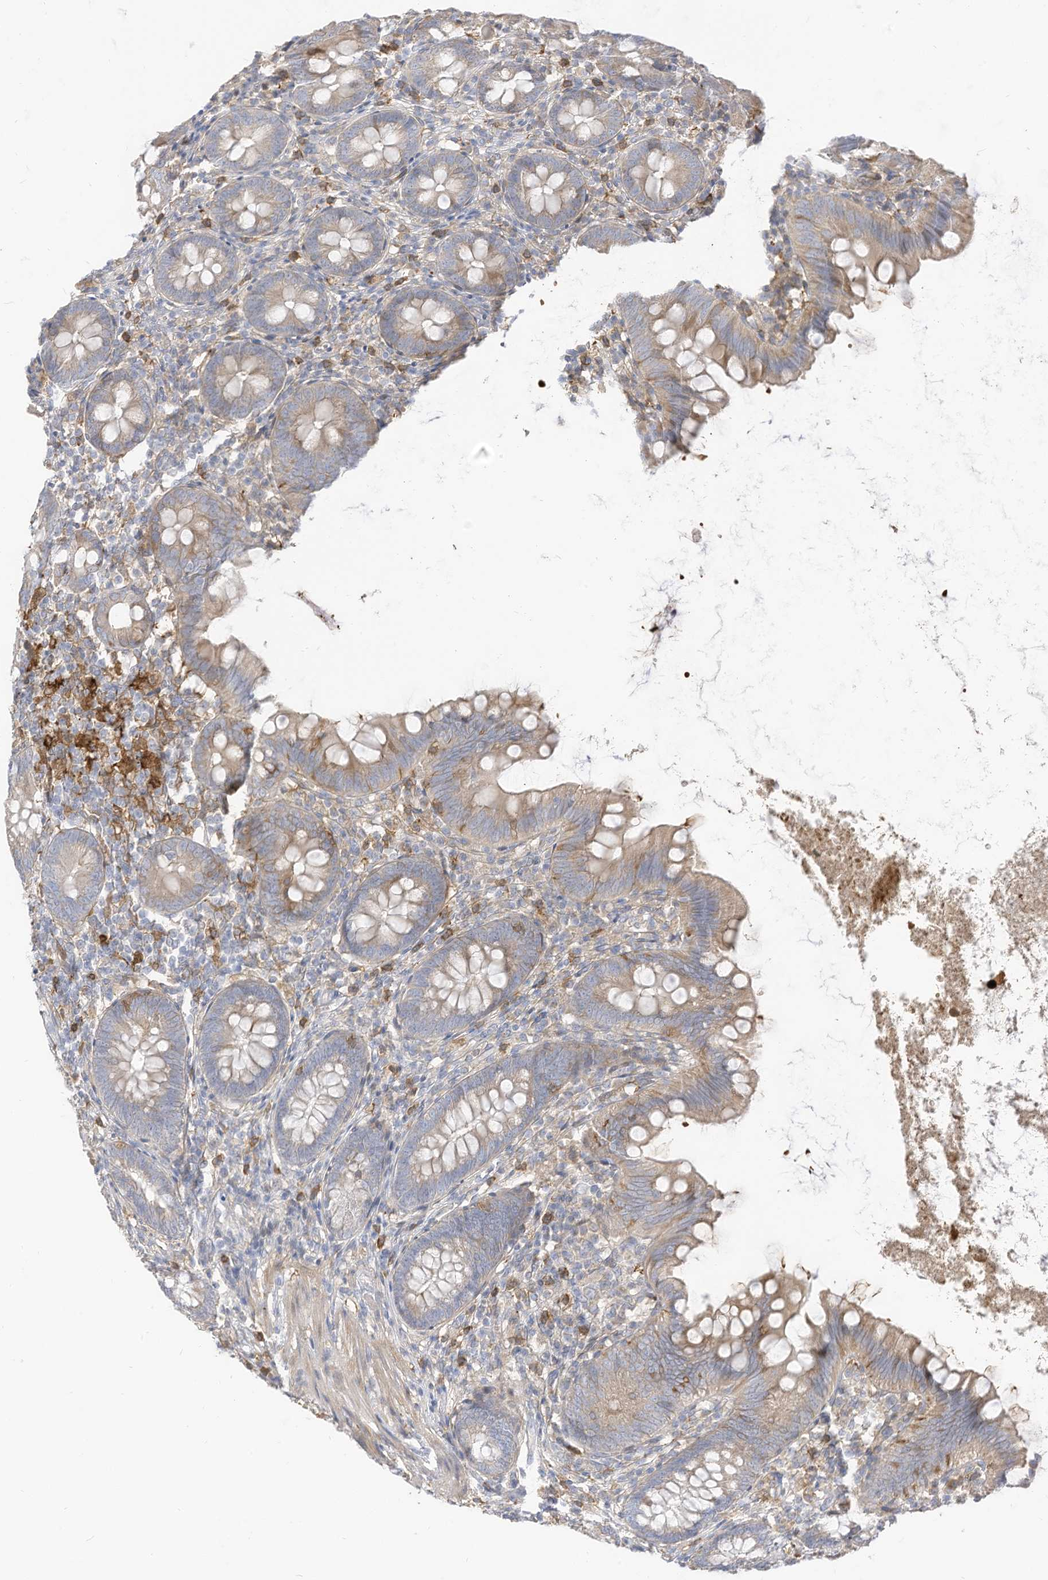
{"staining": {"intensity": "weak", "quantity": "<25%", "location": "cytoplasmic/membranous"}, "tissue": "appendix", "cell_type": "Glandular cells", "image_type": "normal", "snomed": [{"axis": "morphology", "description": "Normal tissue, NOS"}, {"axis": "topography", "description": "Appendix"}], "caption": "The IHC photomicrograph has no significant expression in glandular cells of appendix. (DAB immunohistochemistry with hematoxylin counter stain).", "gene": "ATP13A1", "patient": {"sex": "female", "age": 62}}